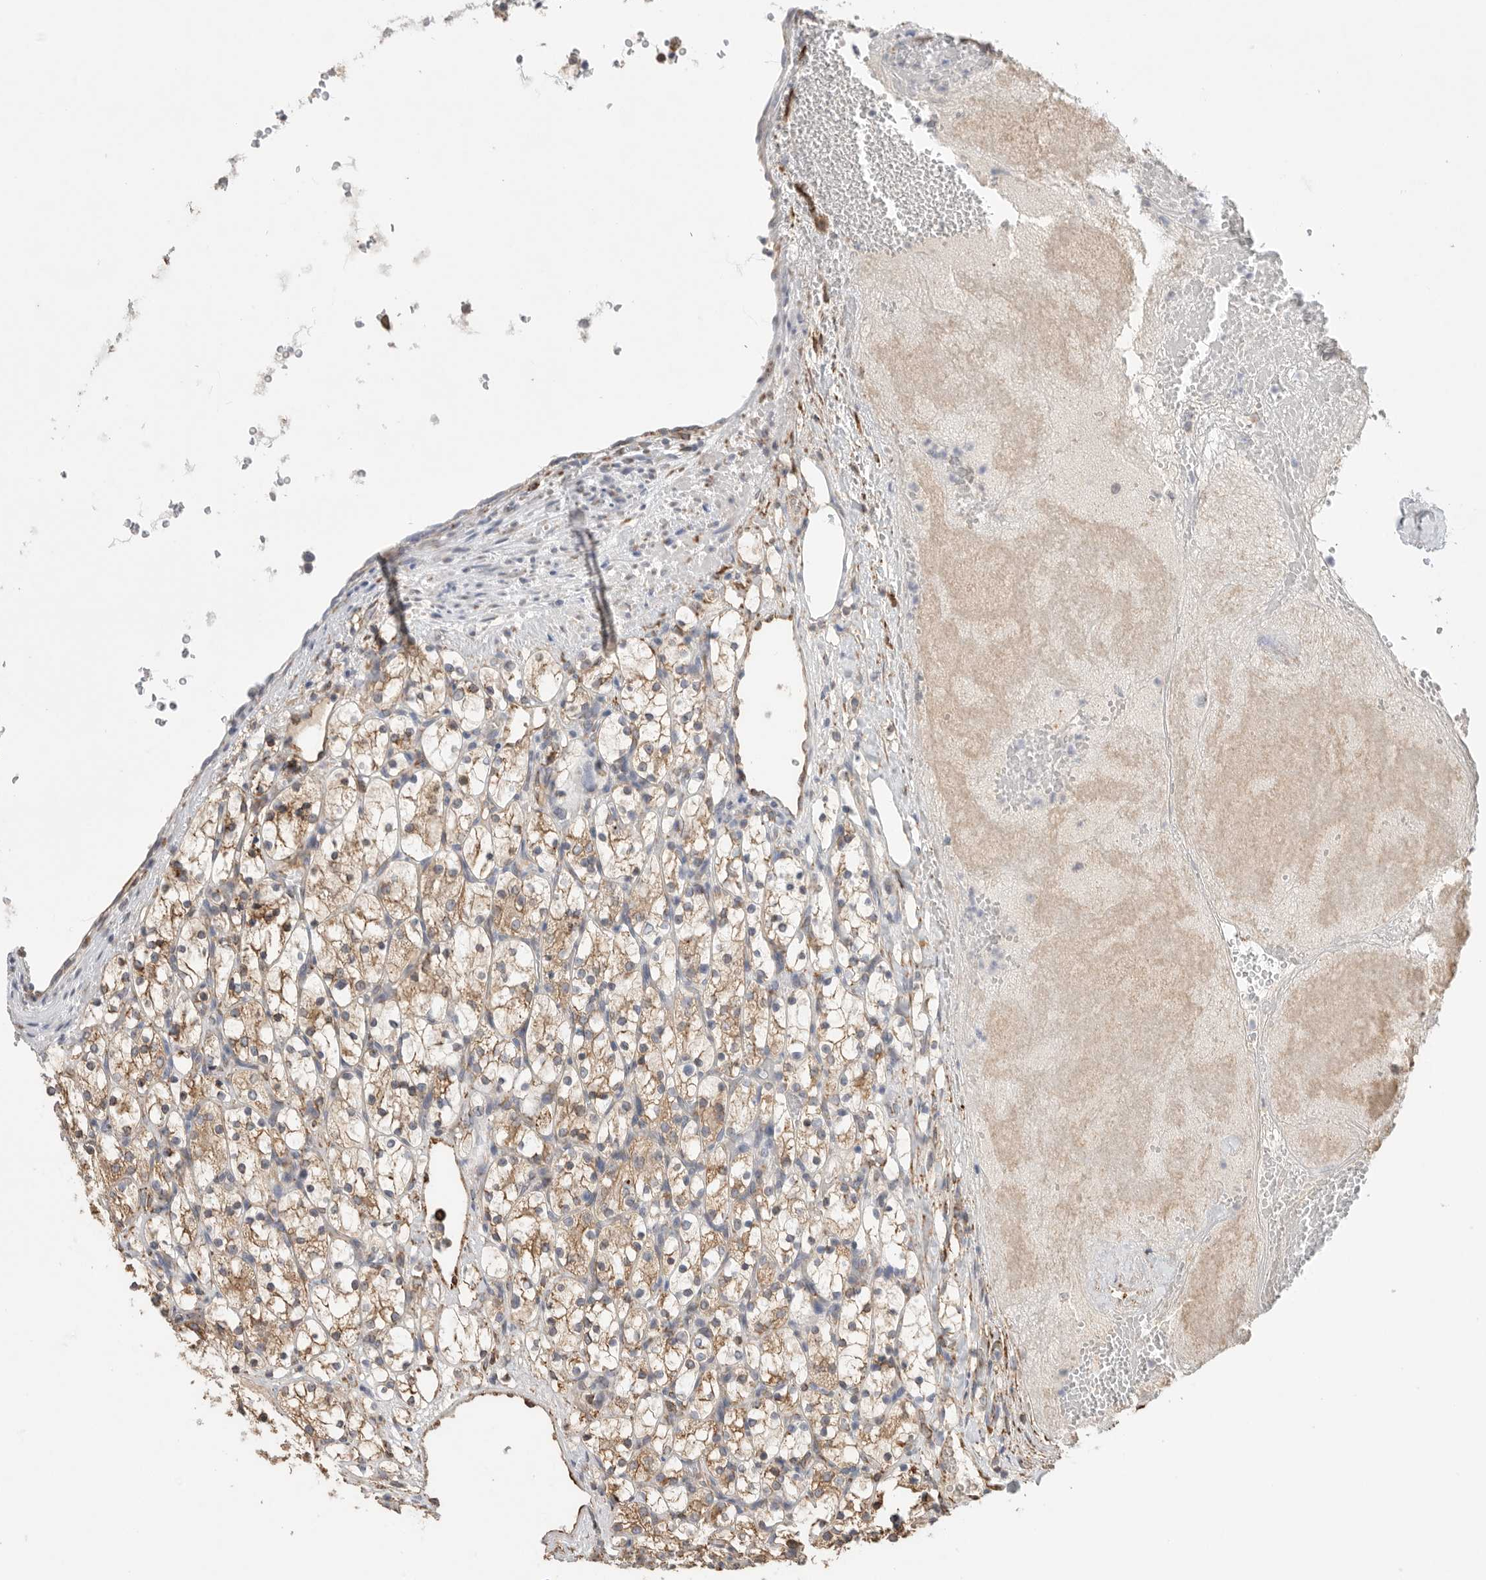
{"staining": {"intensity": "moderate", "quantity": ">75%", "location": "cytoplasmic/membranous"}, "tissue": "renal cancer", "cell_type": "Tumor cells", "image_type": "cancer", "snomed": [{"axis": "morphology", "description": "Adenocarcinoma, NOS"}, {"axis": "topography", "description": "Kidney"}], "caption": "Protein analysis of renal adenocarcinoma tissue exhibits moderate cytoplasmic/membranous staining in approximately >75% of tumor cells.", "gene": "BLOC1S5", "patient": {"sex": "female", "age": 69}}